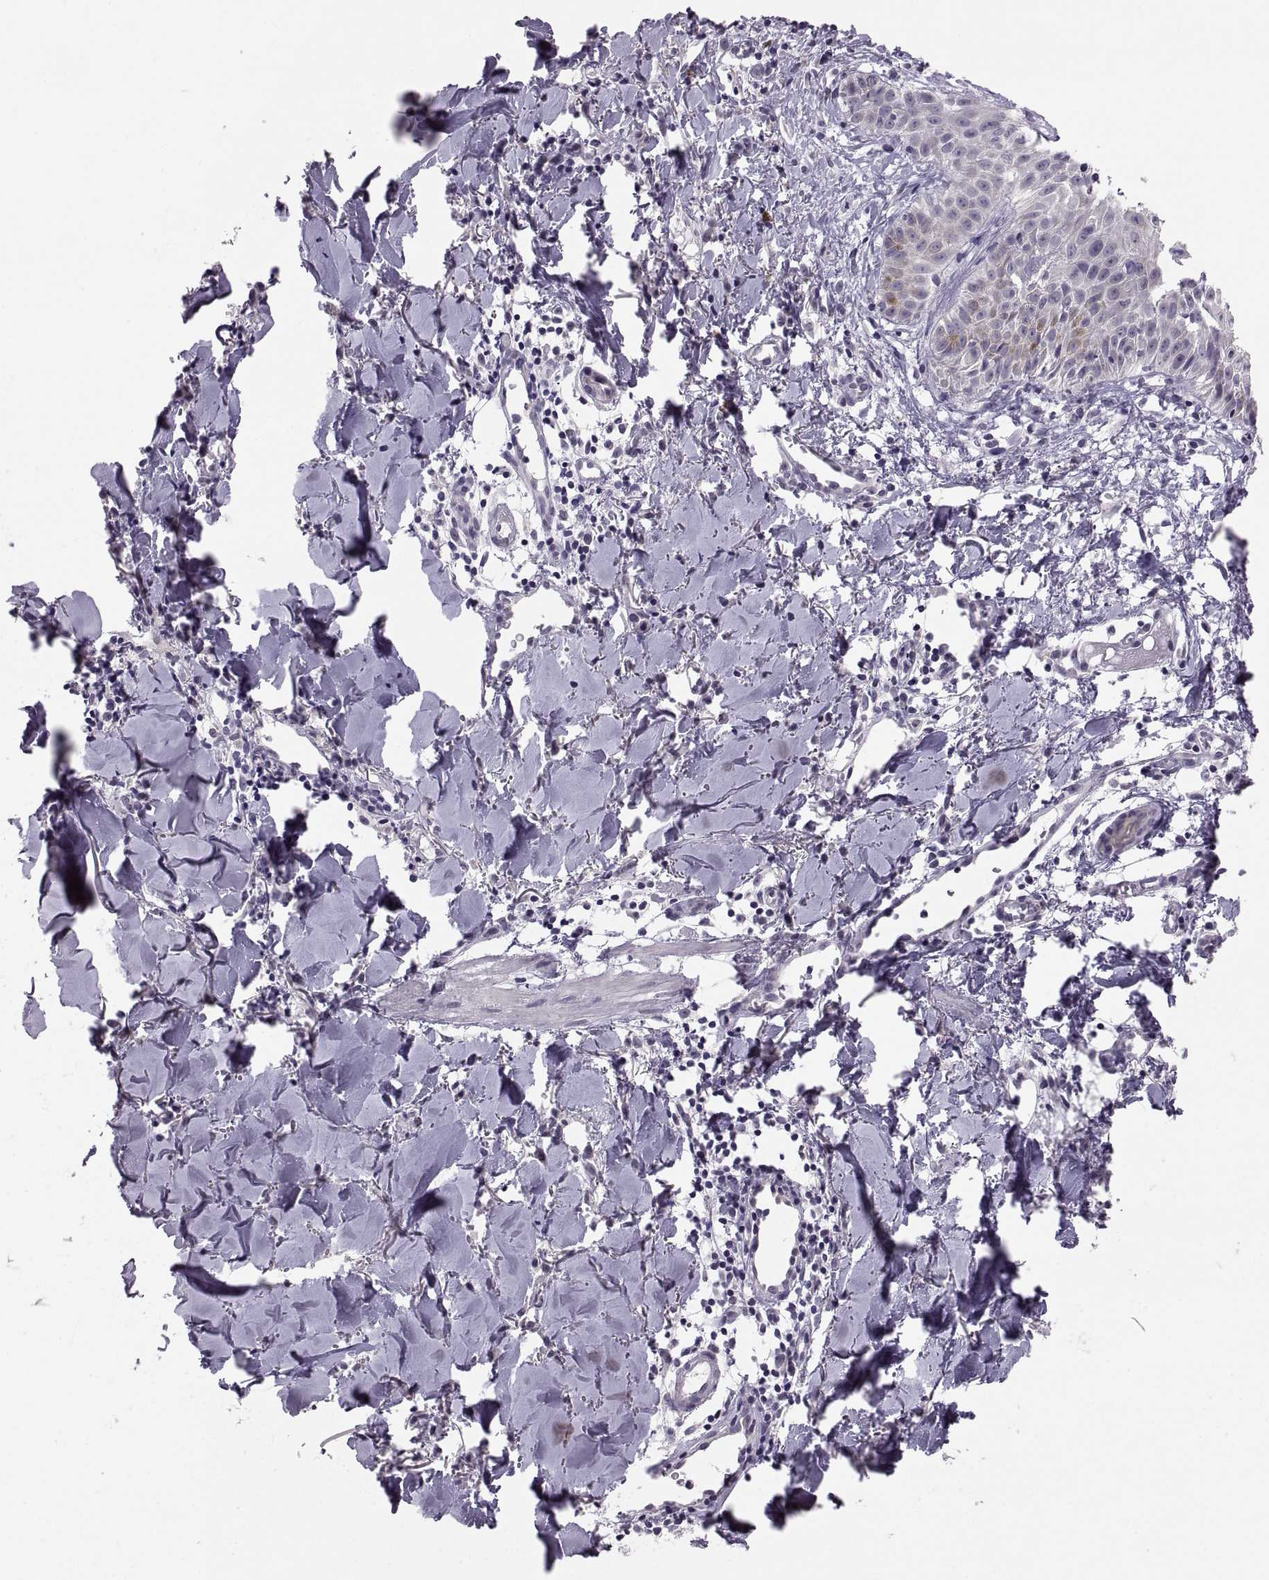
{"staining": {"intensity": "negative", "quantity": "none", "location": "none"}, "tissue": "melanoma", "cell_type": "Tumor cells", "image_type": "cancer", "snomed": [{"axis": "morphology", "description": "Malignant melanoma, NOS"}, {"axis": "topography", "description": "Skin"}], "caption": "Tumor cells show no significant staining in melanoma.", "gene": "ADH6", "patient": {"sex": "male", "age": 51}}